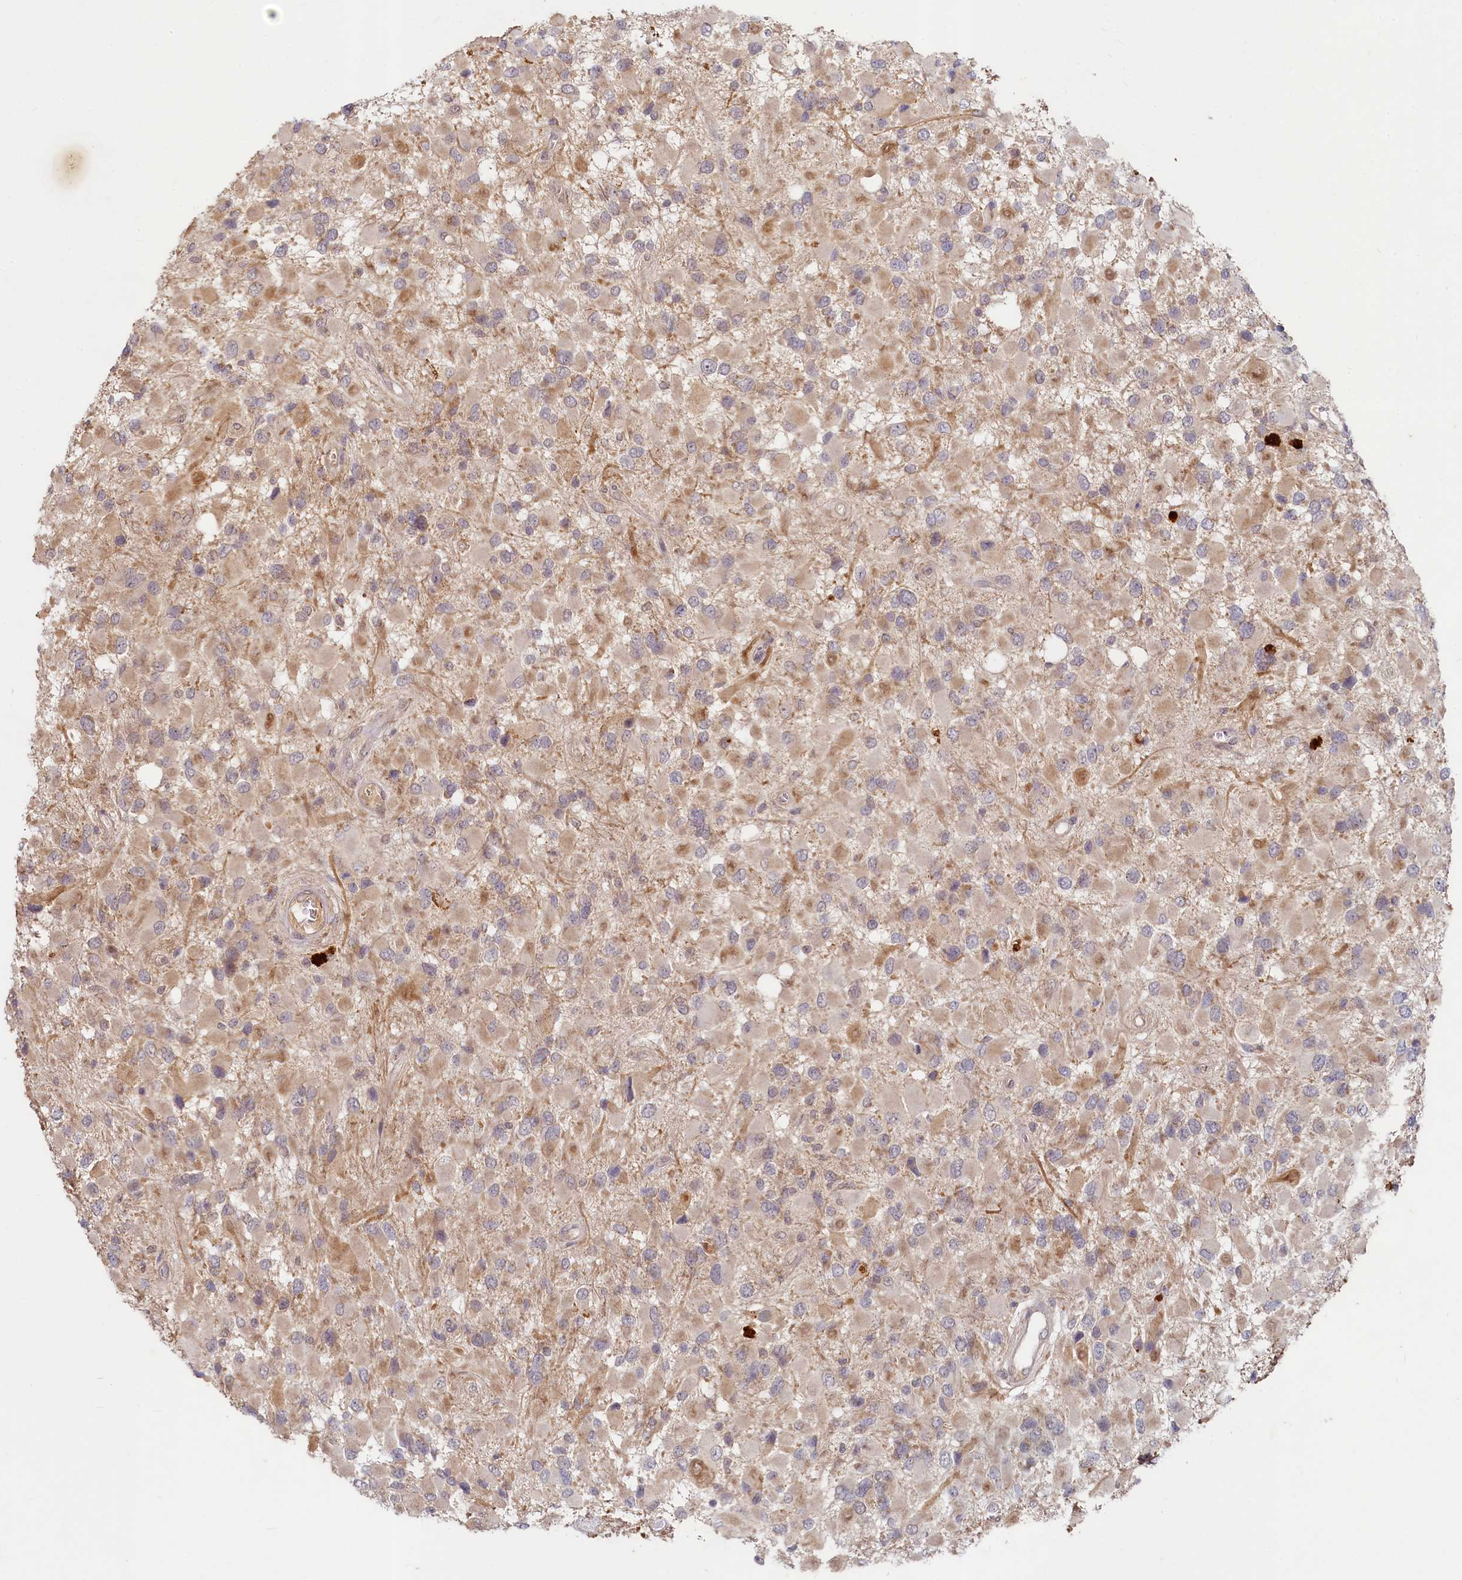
{"staining": {"intensity": "weak", "quantity": ">75%", "location": "cytoplasmic/membranous"}, "tissue": "glioma", "cell_type": "Tumor cells", "image_type": "cancer", "snomed": [{"axis": "morphology", "description": "Glioma, malignant, High grade"}, {"axis": "topography", "description": "Brain"}], "caption": "A histopathology image of malignant glioma (high-grade) stained for a protein reveals weak cytoplasmic/membranous brown staining in tumor cells.", "gene": "HERC3", "patient": {"sex": "male", "age": 53}}